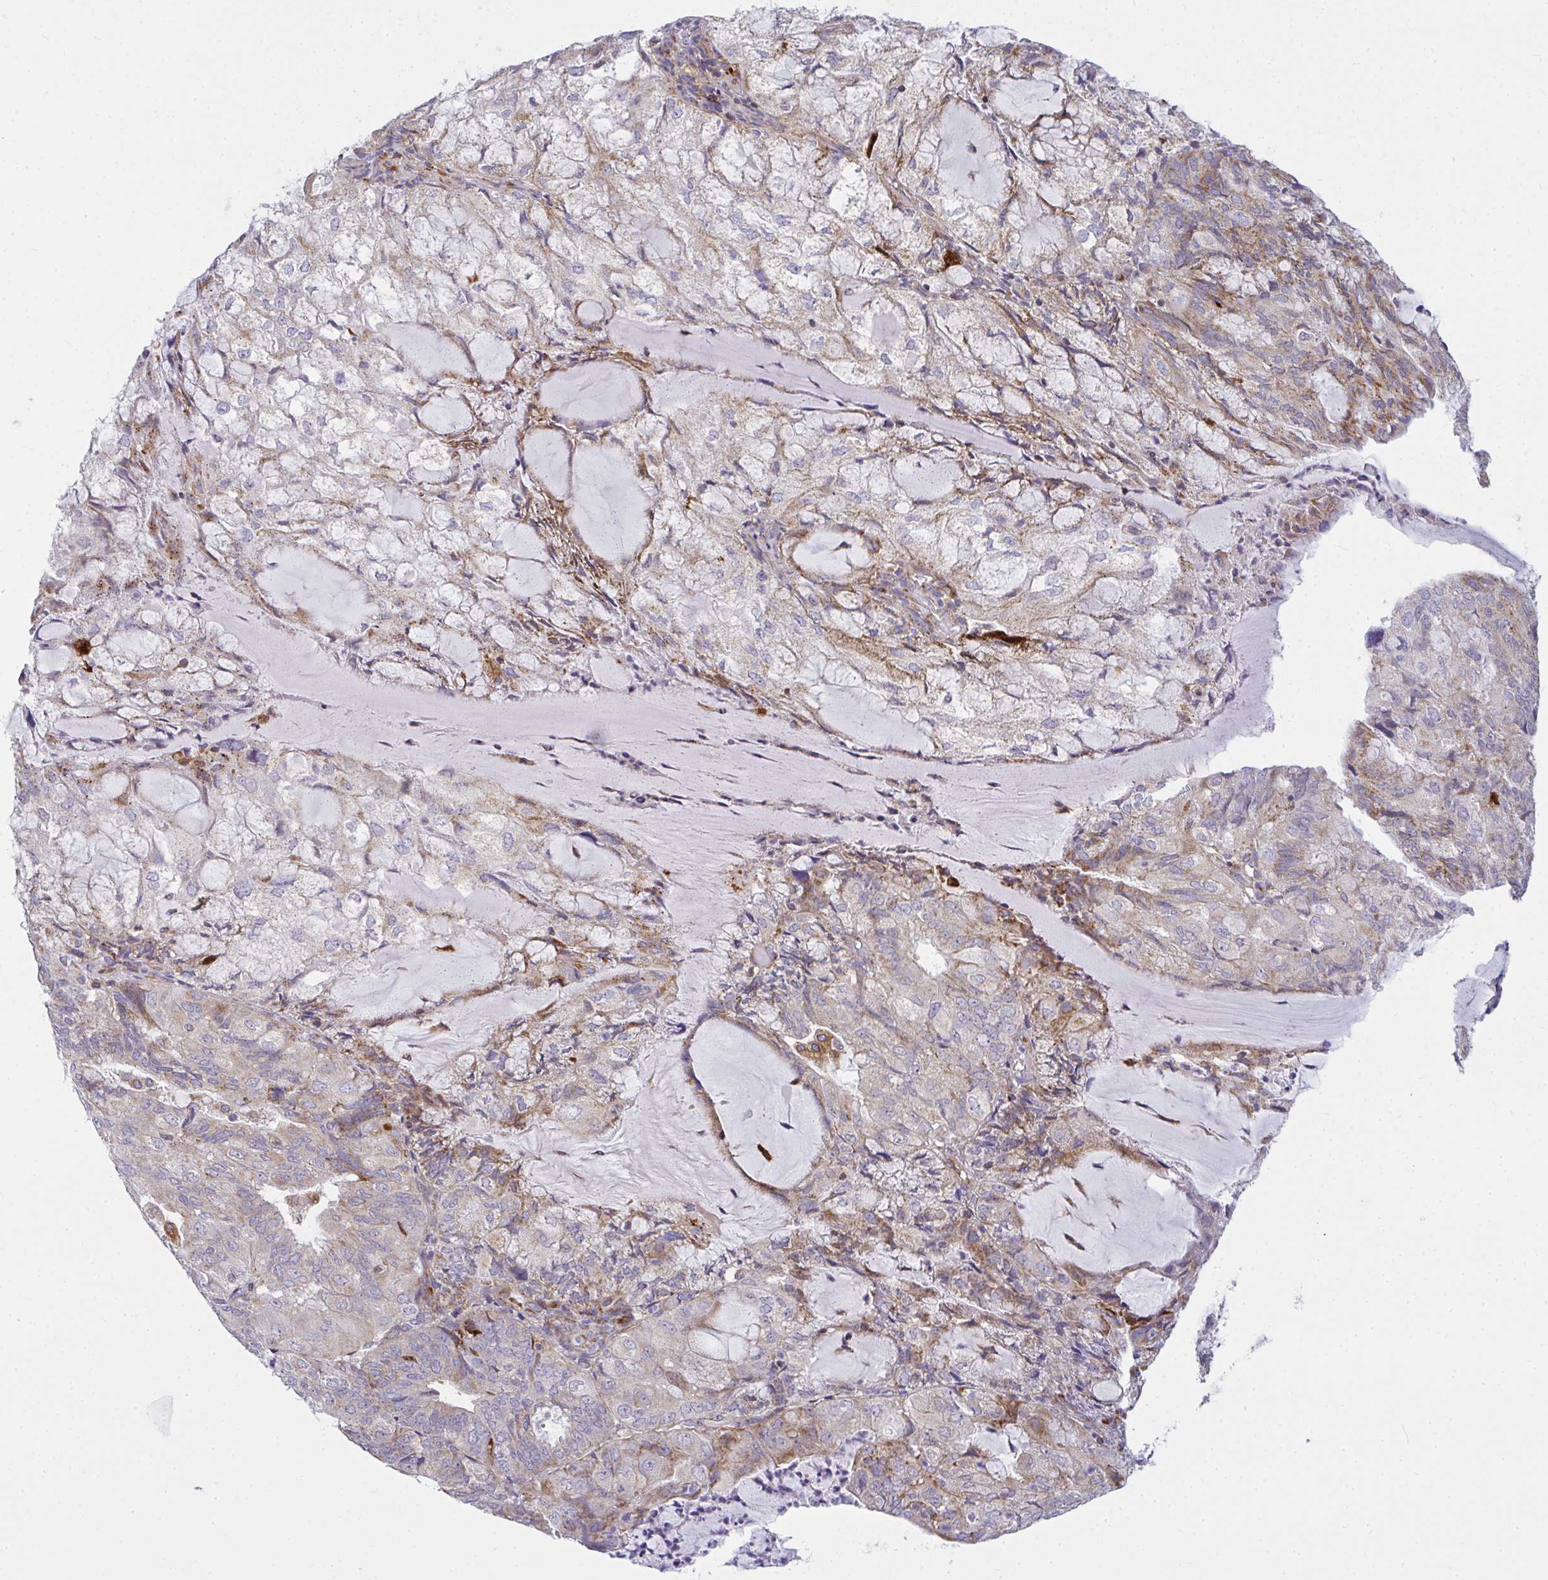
{"staining": {"intensity": "moderate", "quantity": "25%-75%", "location": "cytoplasmic/membranous"}, "tissue": "endometrial cancer", "cell_type": "Tumor cells", "image_type": "cancer", "snomed": [{"axis": "morphology", "description": "Adenocarcinoma, NOS"}, {"axis": "topography", "description": "Endometrium"}], "caption": "Human adenocarcinoma (endometrial) stained for a protein (brown) demonstrates moderate cytoplasmic/membranous positive staining in about 25%-75% of tumor cells.", "gene": "SRRM4", "patient": {"sex": "female", "age": 81}}